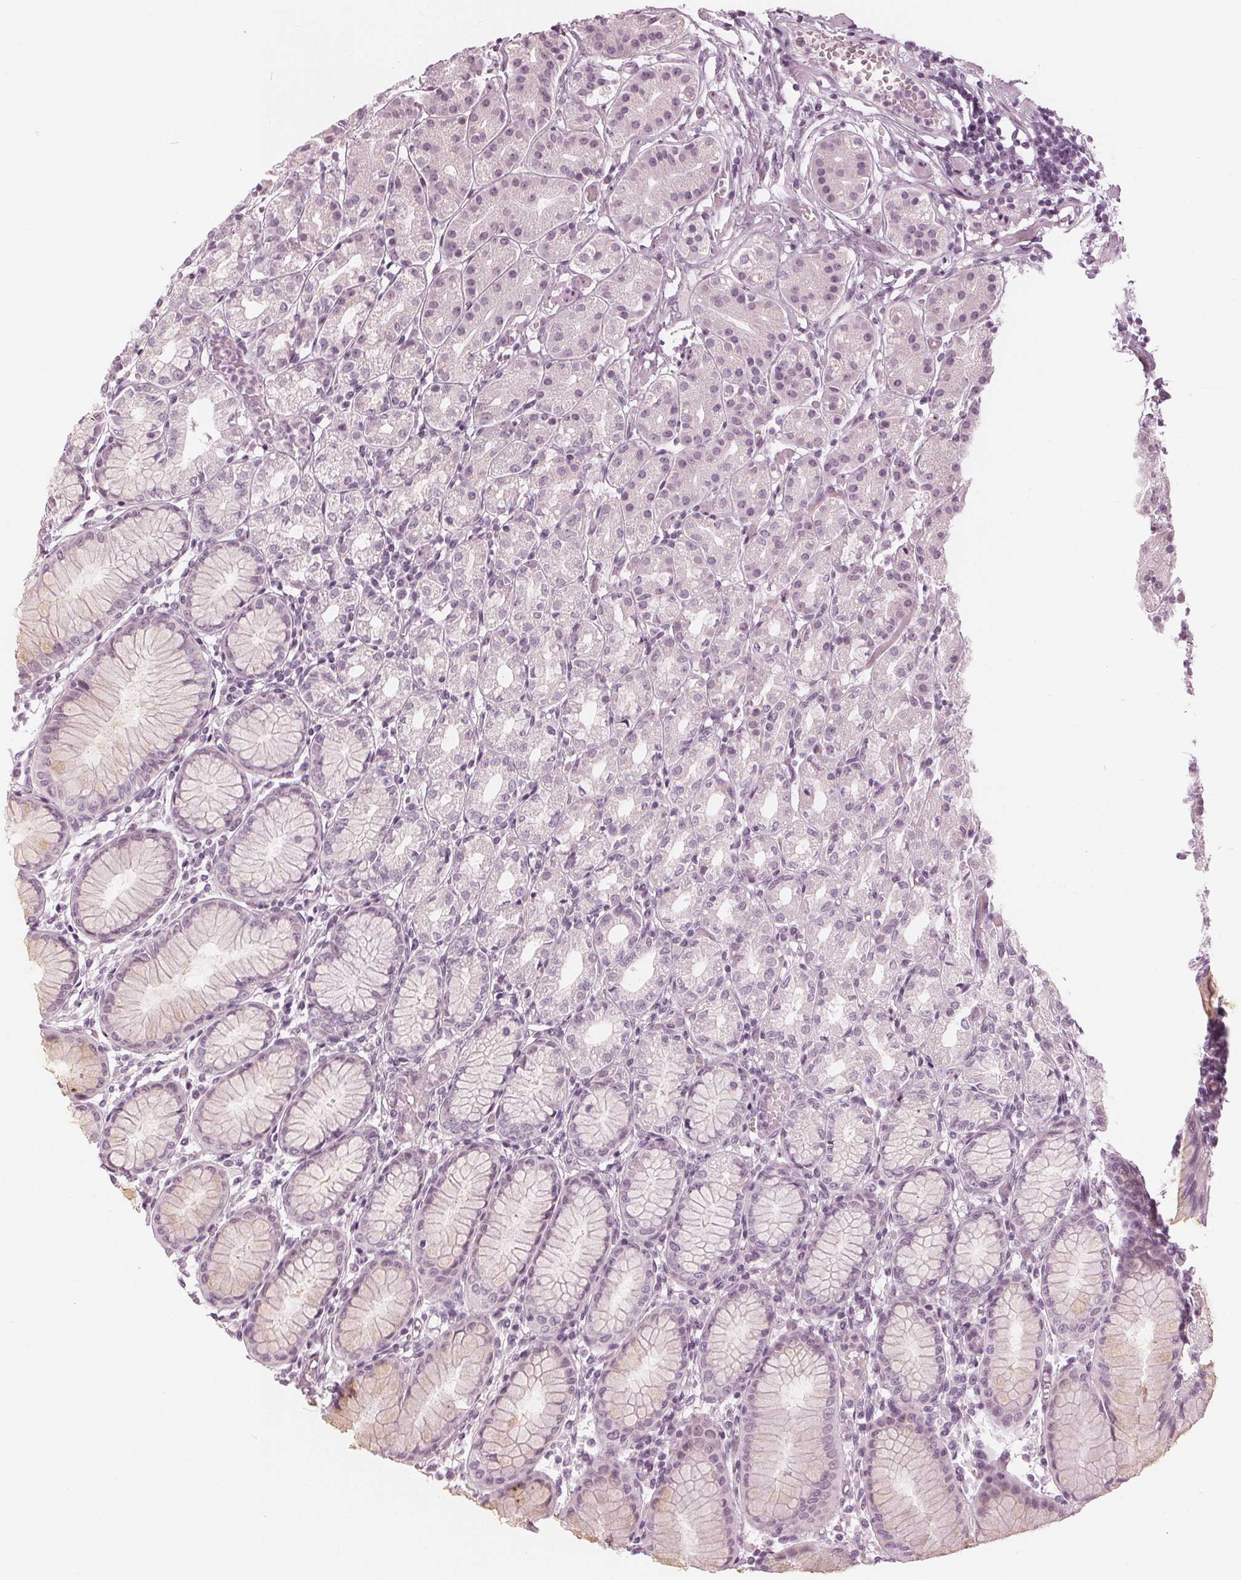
{"staining": {"intensity": "negative", "quantity": "none", "location": "none"}, "tissue": "stomach", "cell_type": "Glandular cells", "image_type": "normal", "snomed": [{"axis": "morphology", "description": "Normal tissue, NOS"}, {"axis": "topography", "description": "Stomach"}], "caption": "Stomach stained for a protein using immunohistochemistry demonstrates no positivity glandular cells.", "gene": "PAEP", "patient": {"sex": "female", "age": 57}}